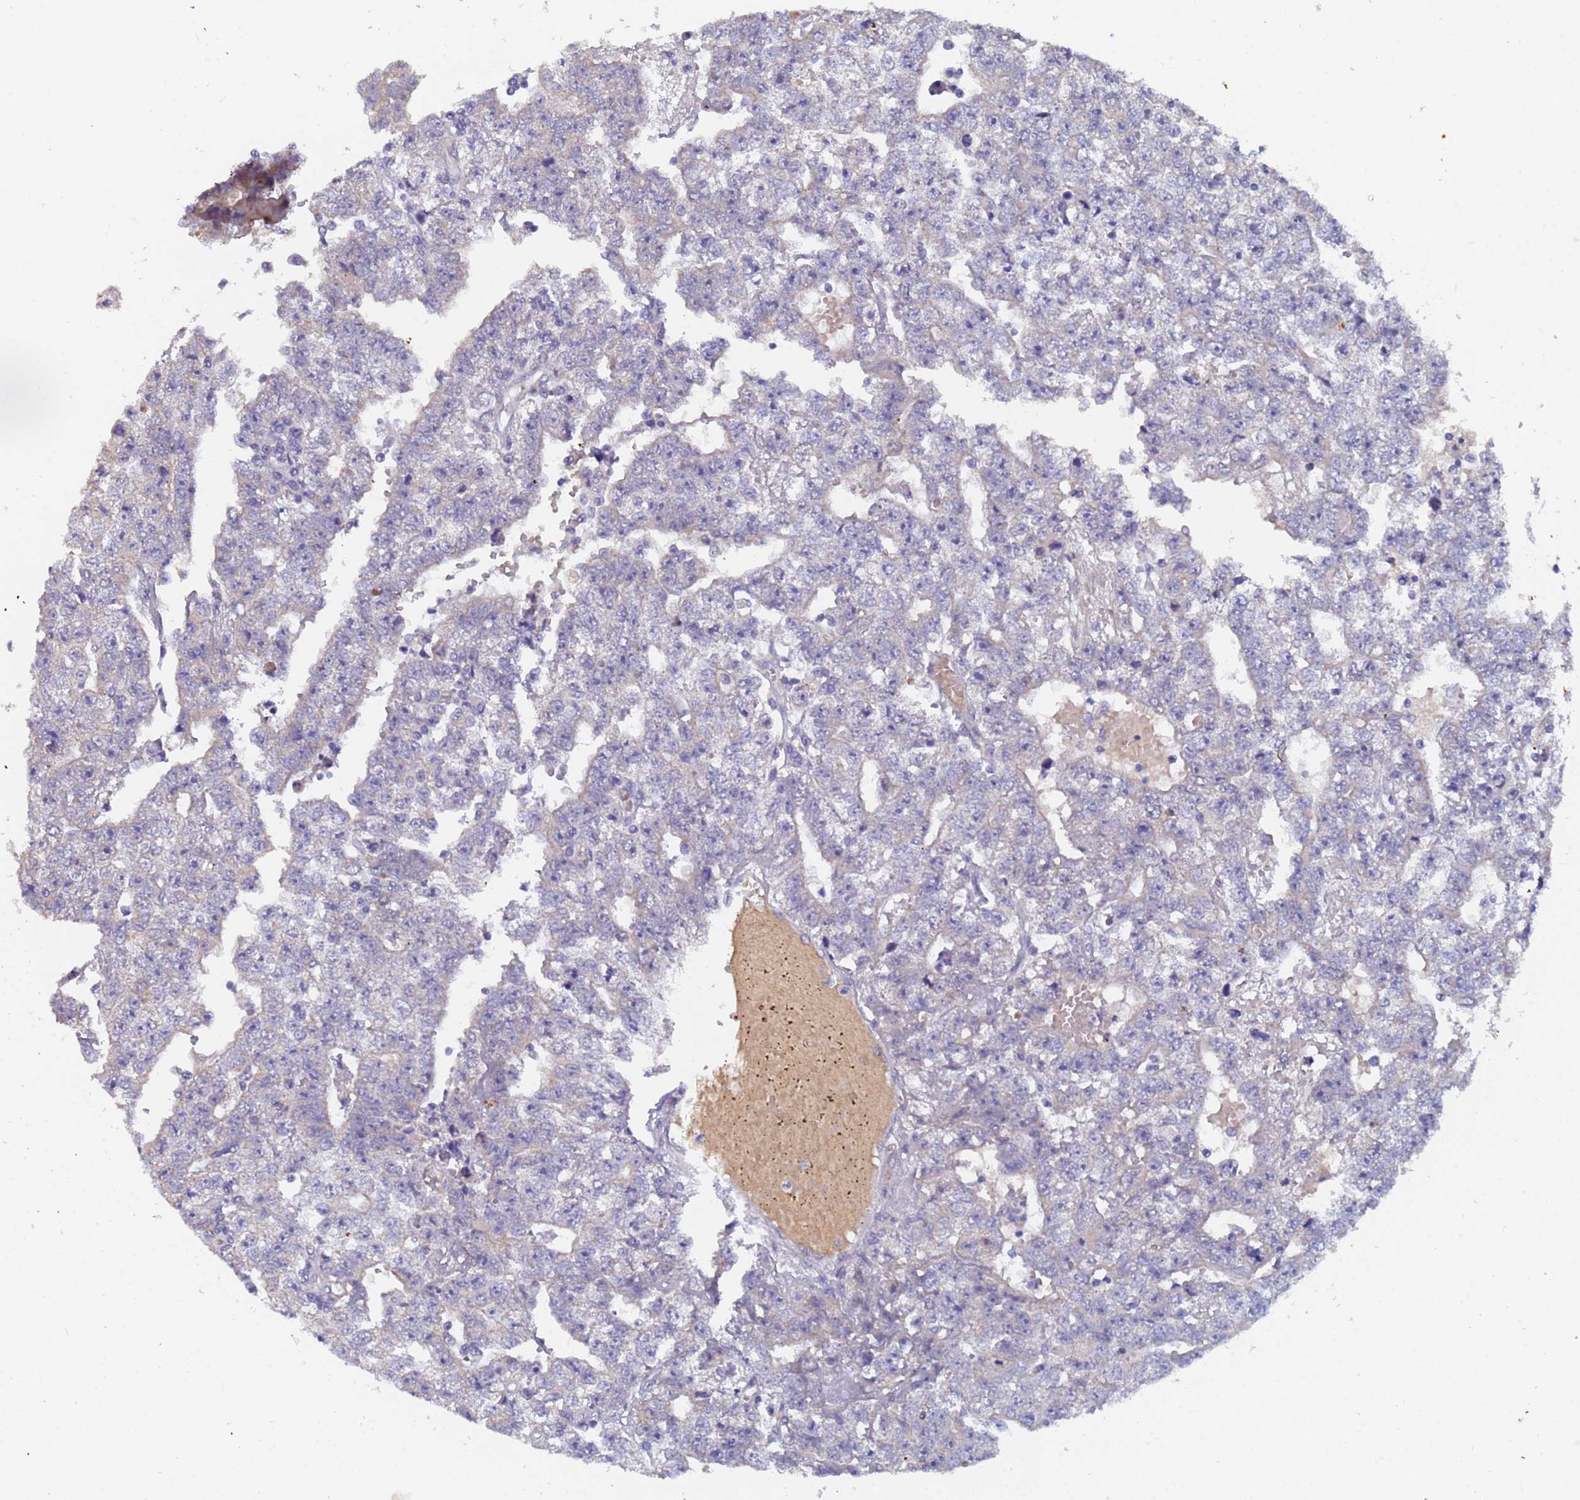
{"staining": {"intensity": "negative", "quantity": "none", "location": "none"}, "tissue": "testis cancer", "cell_type": "Tumor cells", "image_type": "cancer", "snomed": [{"axis": "morphology", "description": "Carcinoma, Embryonal, NOS"}, {"axis": "topography", "description": "Testis"}], "caption": "DAB (3,3'-diaminobenzidine) immunohistochemical staining of embryonal carcinoma (testis) shows no significant expression in tumor cells. (DAB IHC visualized using brightfield microscopy, high magnification).", "gene": "IHO1", "patient": {"sex": "male", "age": 25}}